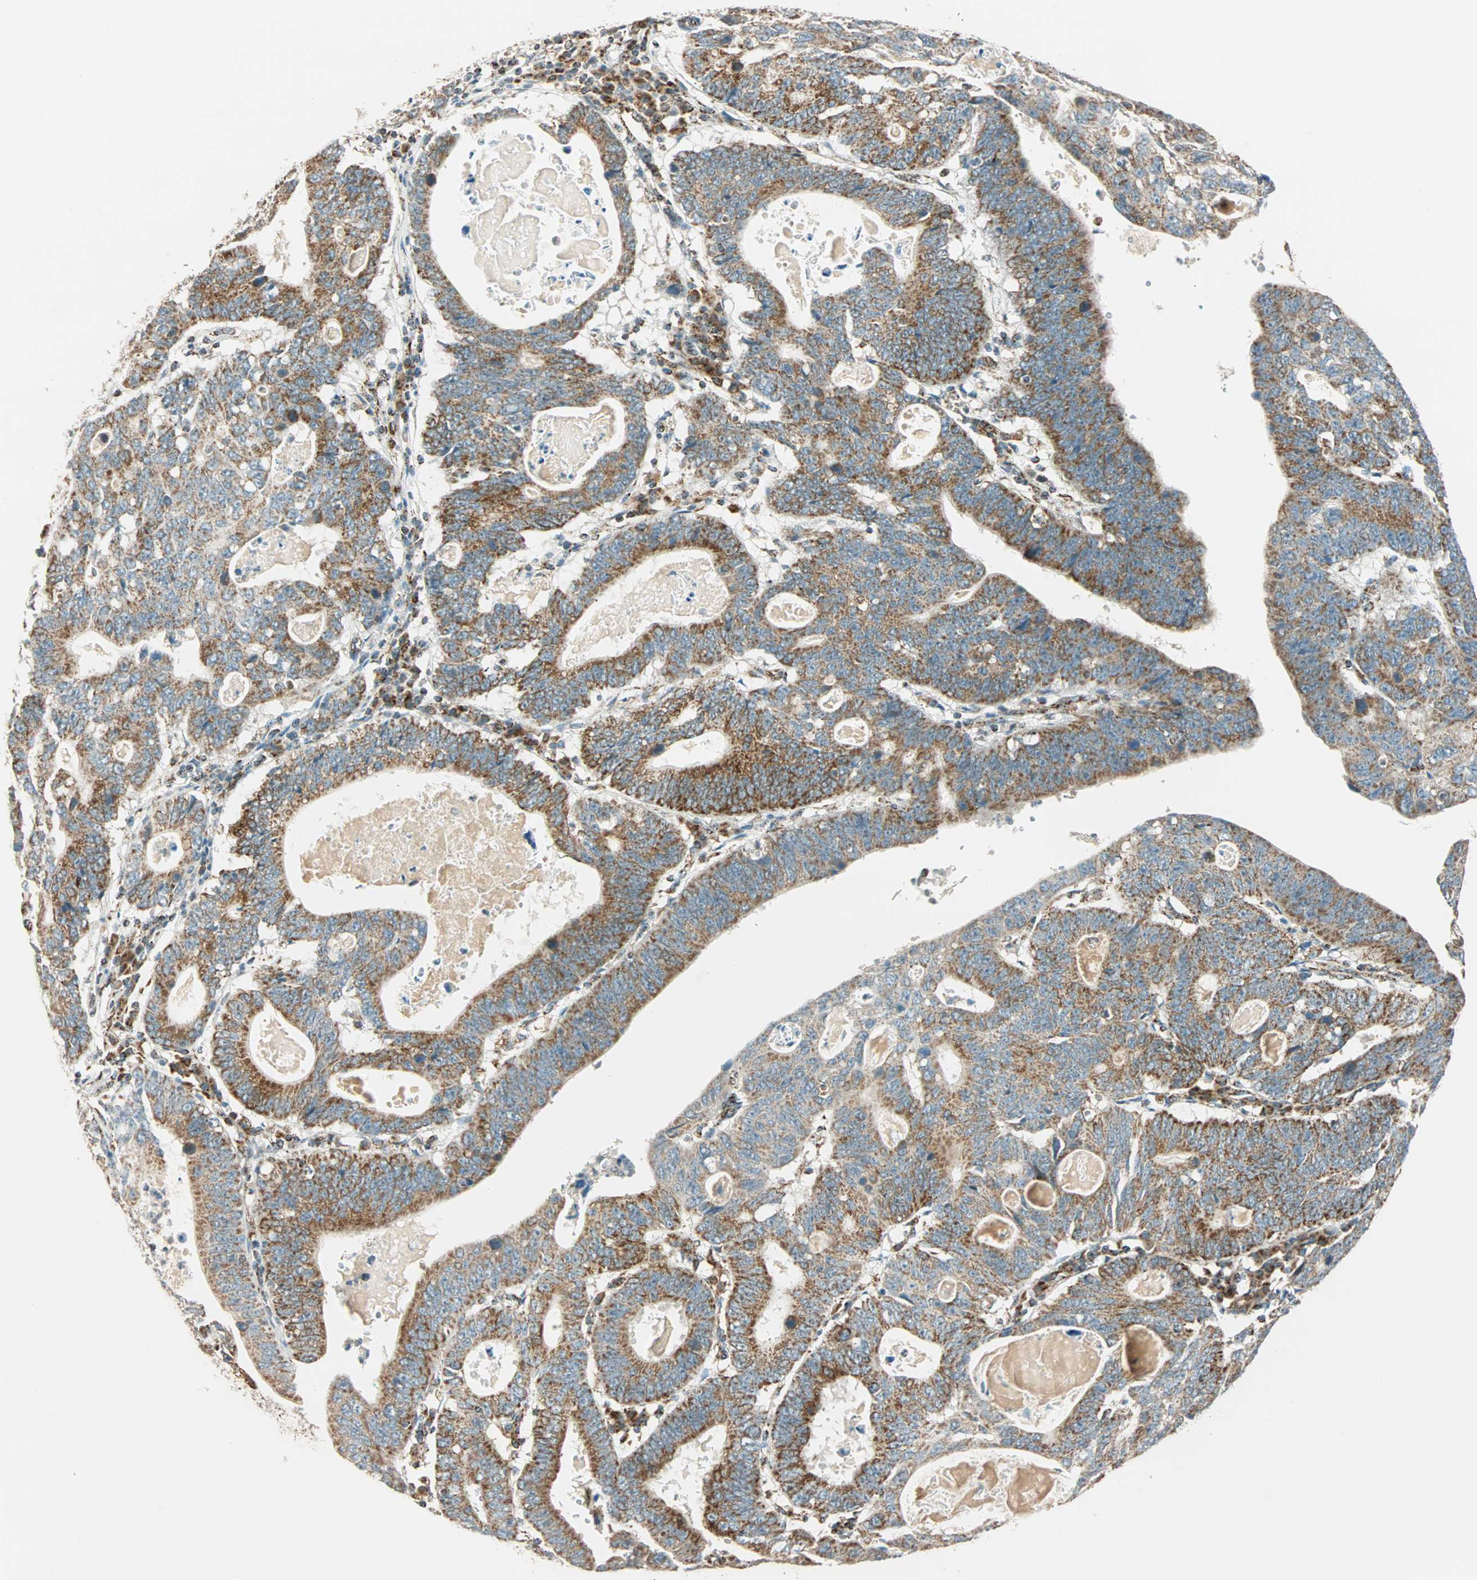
{"staining": {"intensity": "moderate", "quantity": ">75%", "location": "cytoplasmic/membranous"}, "tissue": "stomach cancer", "cell_type": "Tumor cells", "image_type": "cancer", "snomed": [{"axis": "morphology", "description": "Adenocarcinoma, NOS"}, {"axis": "topography", "description": "Stomach"}], "caption": "Brown immunohistochemical staining in stomach adenocarcinoma reveals moderate cytoplasmic/membranous positivity in about >75% of tumor cells.", "gene": "SPRY4", "patient": {"sex": "male", "age": 59}}